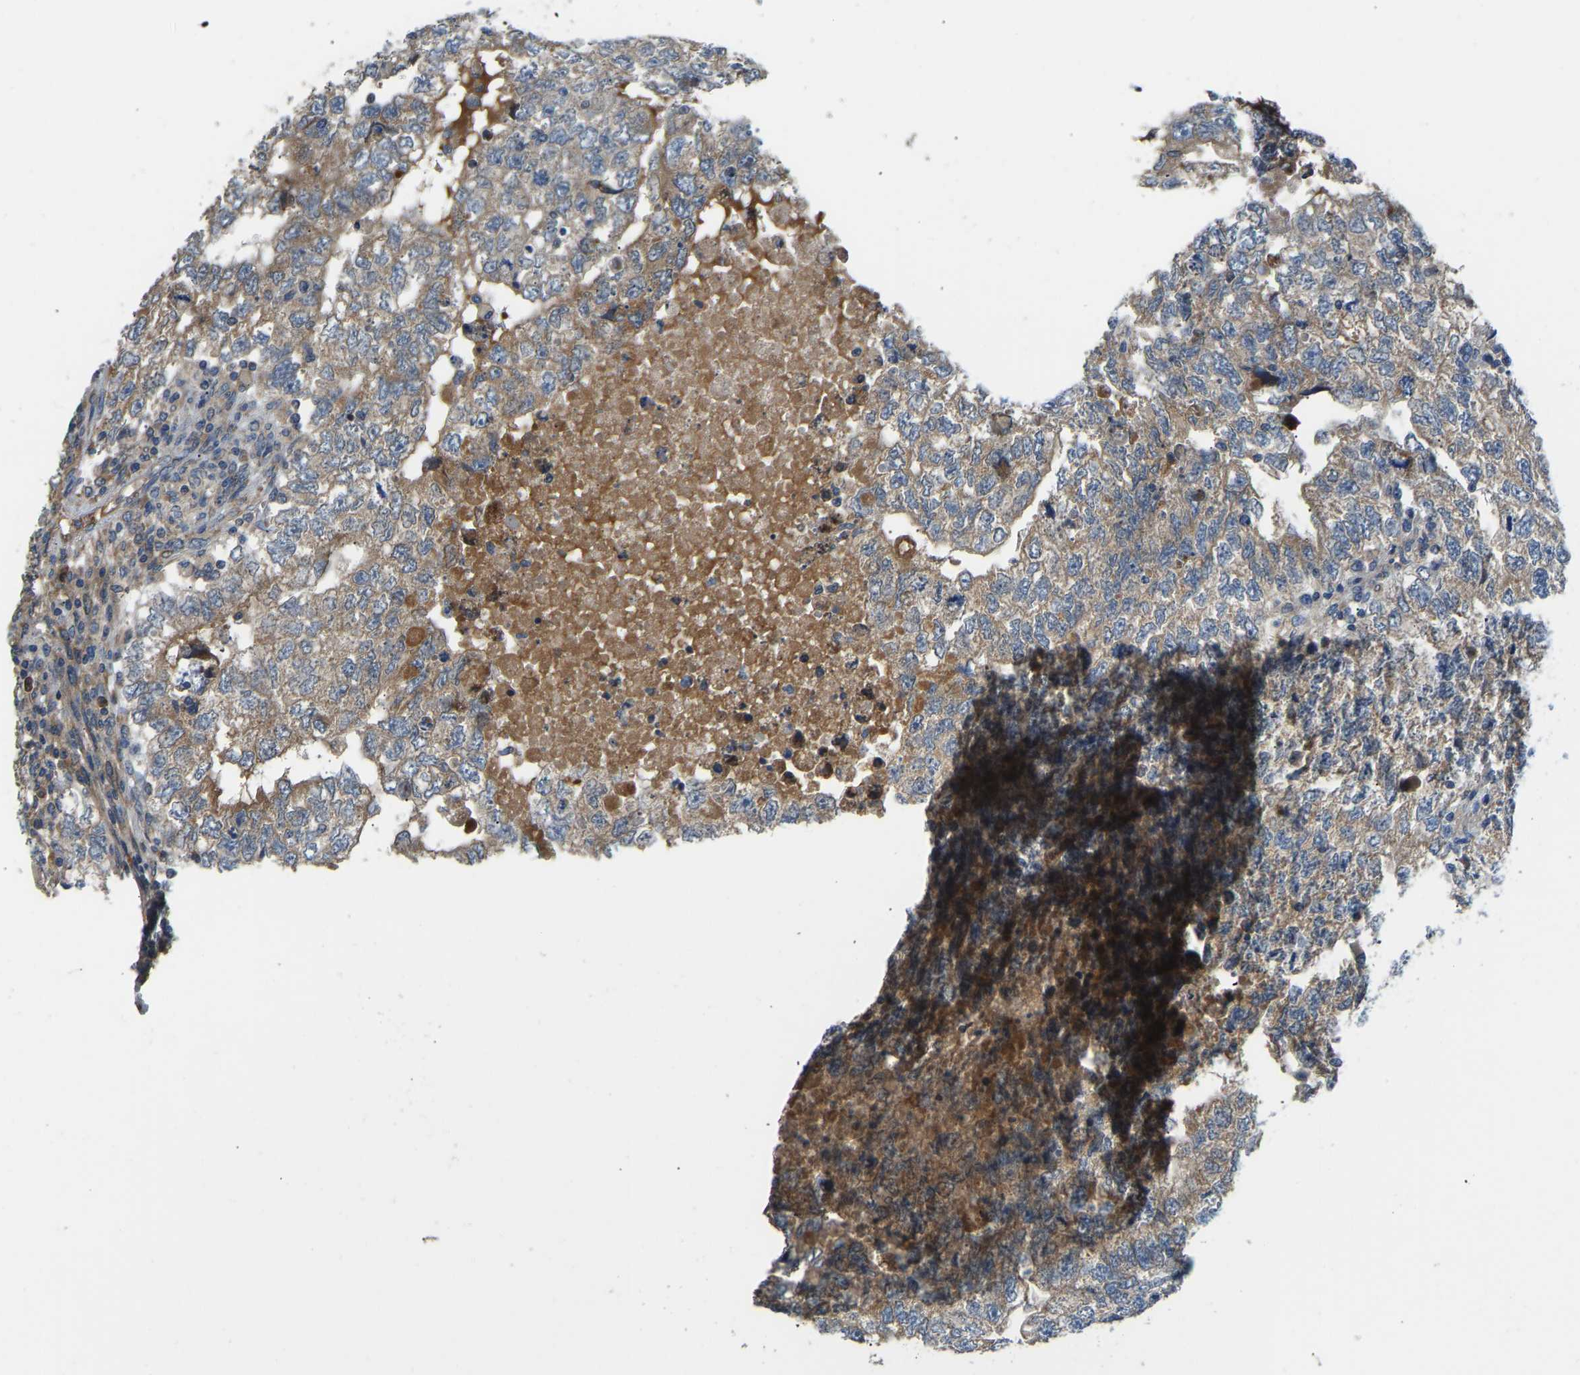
{"staining": {"intensity": "moderate", "quantity": ">75%", "location": "cytoplasmic/membranous"}, "tissue": "testis cancer", "cell_type": "Tumor cells", "image_type": "cancer", "snomed": [{"axis": "morphology", "description": "Carcinoma, Embryonal, NOS"}, {"axis": "topography", "description": "Testis"}], "caption": "Immunohistochemistry (DAB) staining of human embryonal carcinoma (testis) demonstrates moderate cytoplasmic/membranous protein staining in approximately >75% of tumor cells. The protein is shown in brown color, while the nuclei are stained blue.", "gene": "RBP1", "patient": {"sex": "male", "age": 36}}